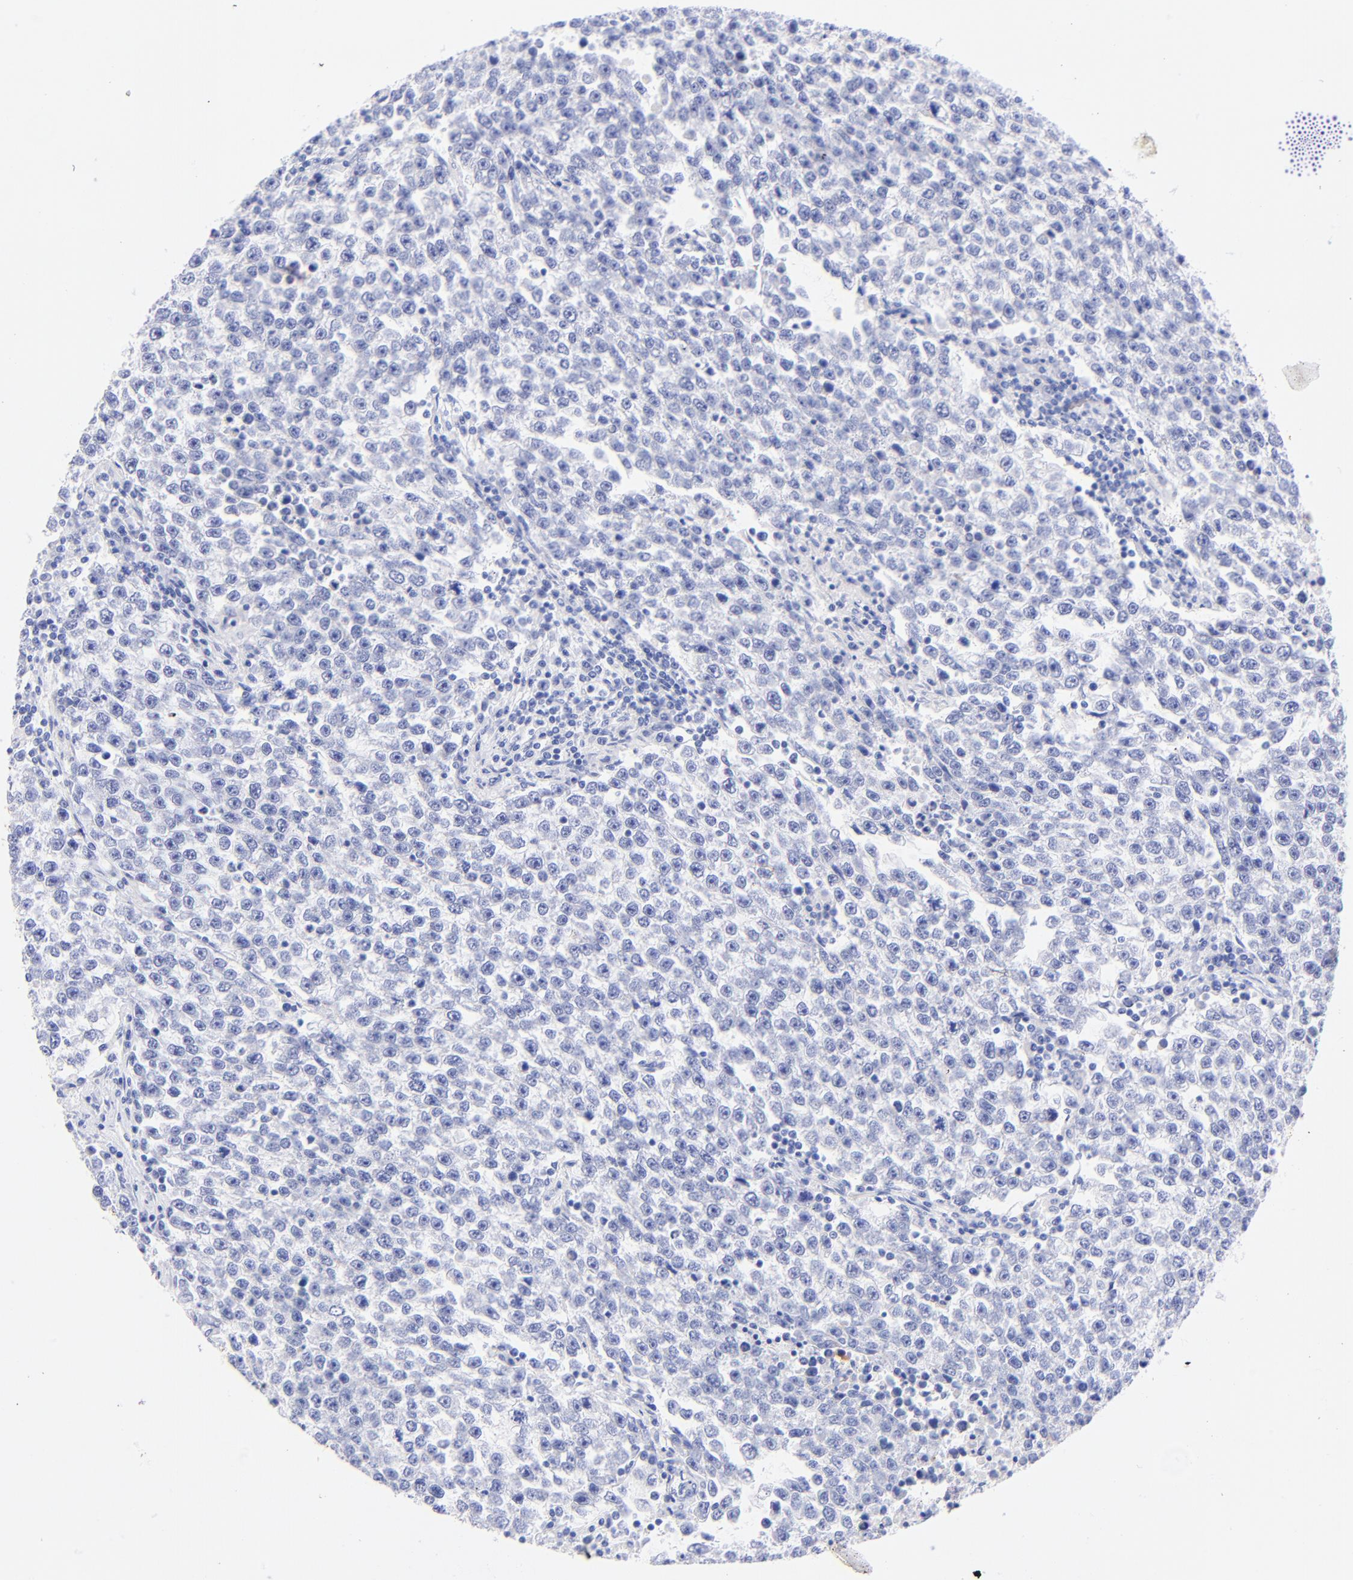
{"staining": {"intensity": "negative", "quantity": "none", "location": "none"}, "tissue": "testis cancer", "cell_type": "Tumor cells", "image_type": "cancer", "snomed": [{"axis": "morphology", "description": "Seminoma, NOS"}, {"axis": "topography", "description": "Testis"}], "caption": "The micrograph reveals no staining of tumor cells in testis cancer (seminoma).", "gene": "KRT19", "patient": {"sex": "male", "age": 36}}